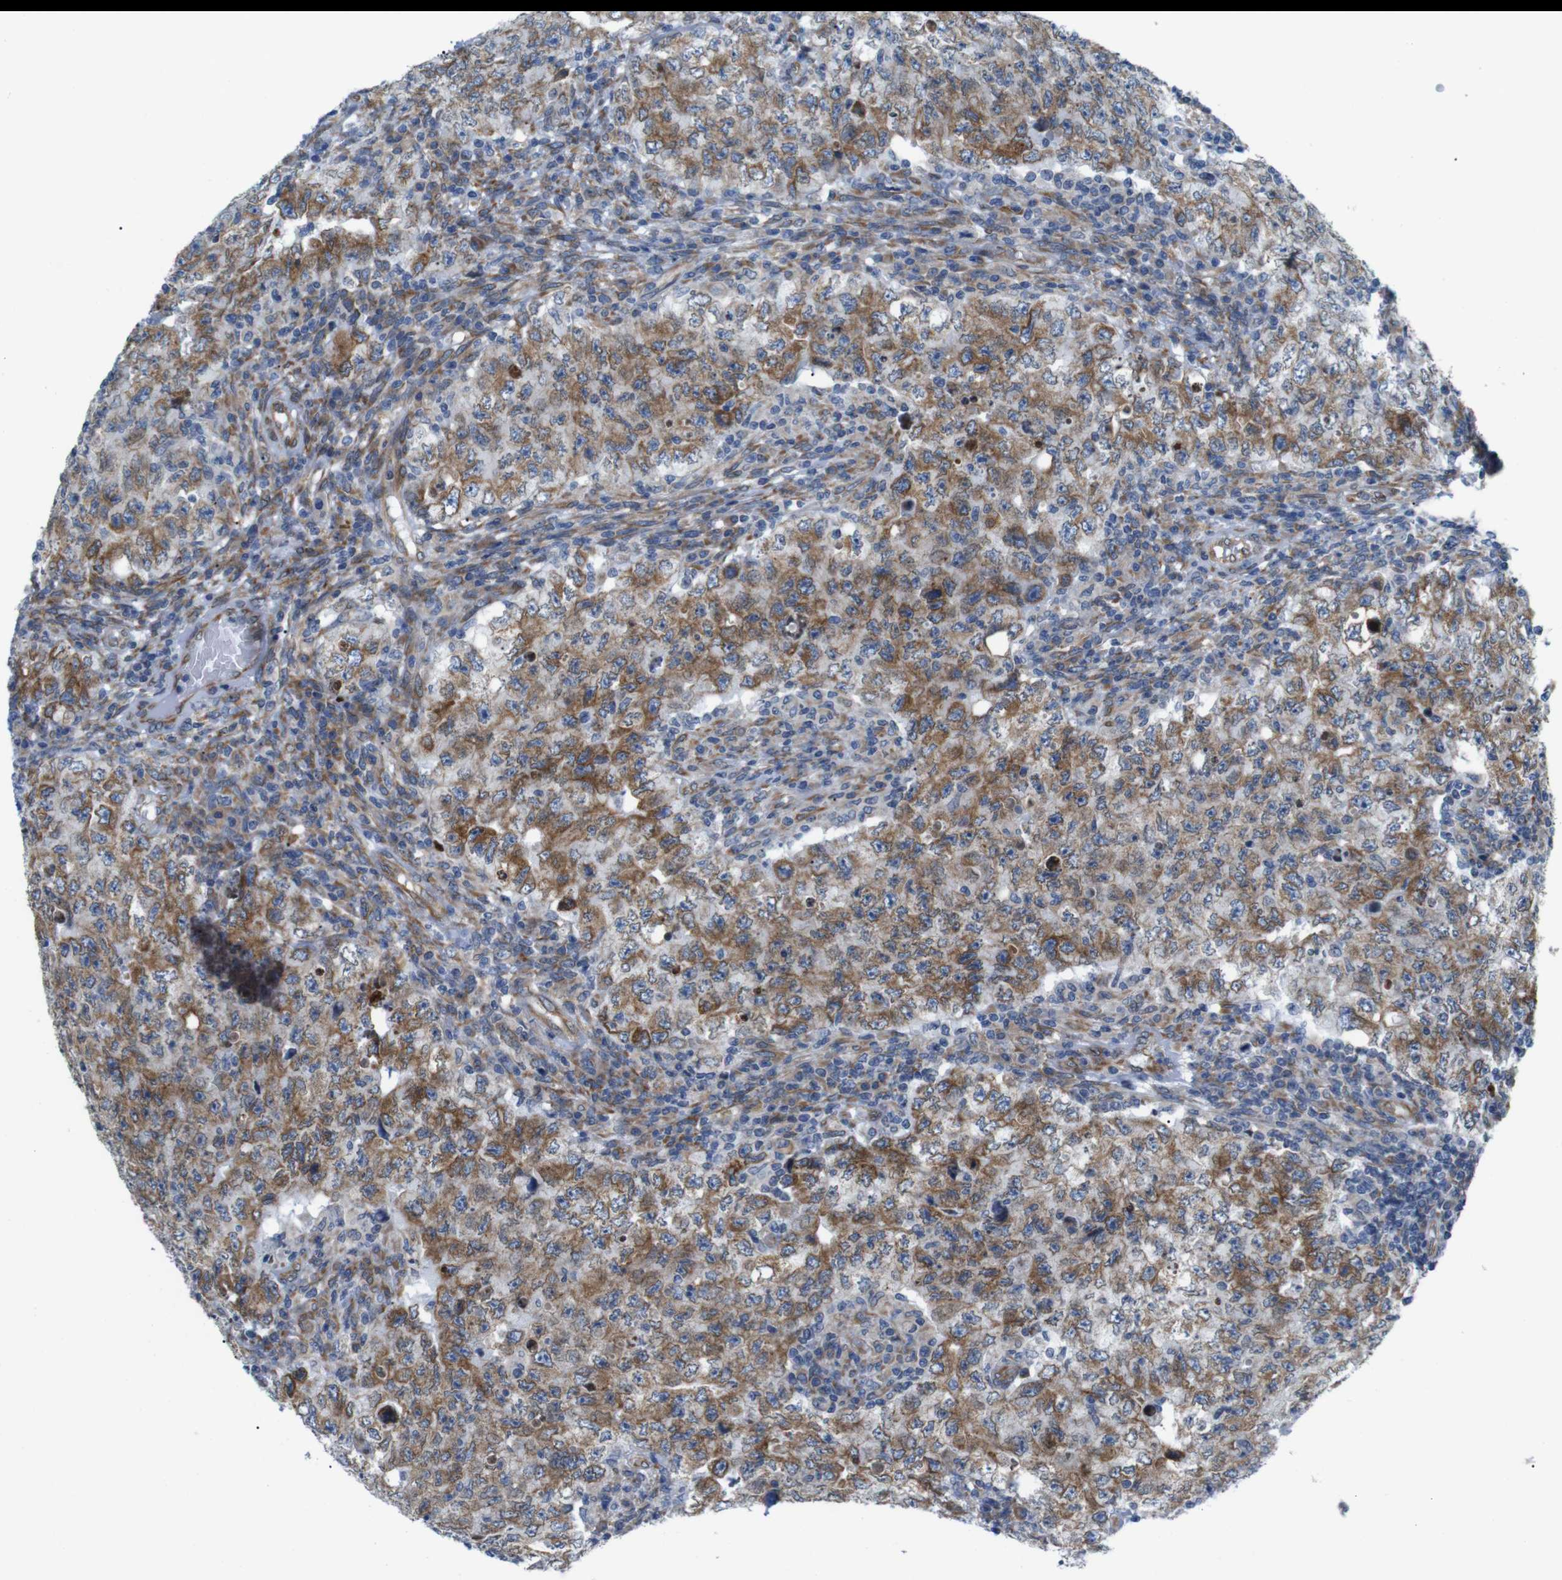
{"staining": {"intensity": "moderate", "quantity": ">75%", "location": "cytoplasmic/membranous"}, "tissue": "testis cancer", "cell_type": "Tumor cells", "image_type": "cancer", "snomed": [{"axis": "morphology", "description": "Carcinoma, Embryonal, NOS"}, {"axis": "topography", "description": "Testis"}], "caption": "Tumor cells exhibit moderate cytoplasmic/membranous expression in approximately >75% of cells in testis cancer. The staining was performed using DAB (3,3'-diaminobenzidine), with brown indicating positive protein expression. Nuclei are stained blue with hematoxylin.", "gene": "HACD3", "patient": {"sex": "male", "age": 26}}